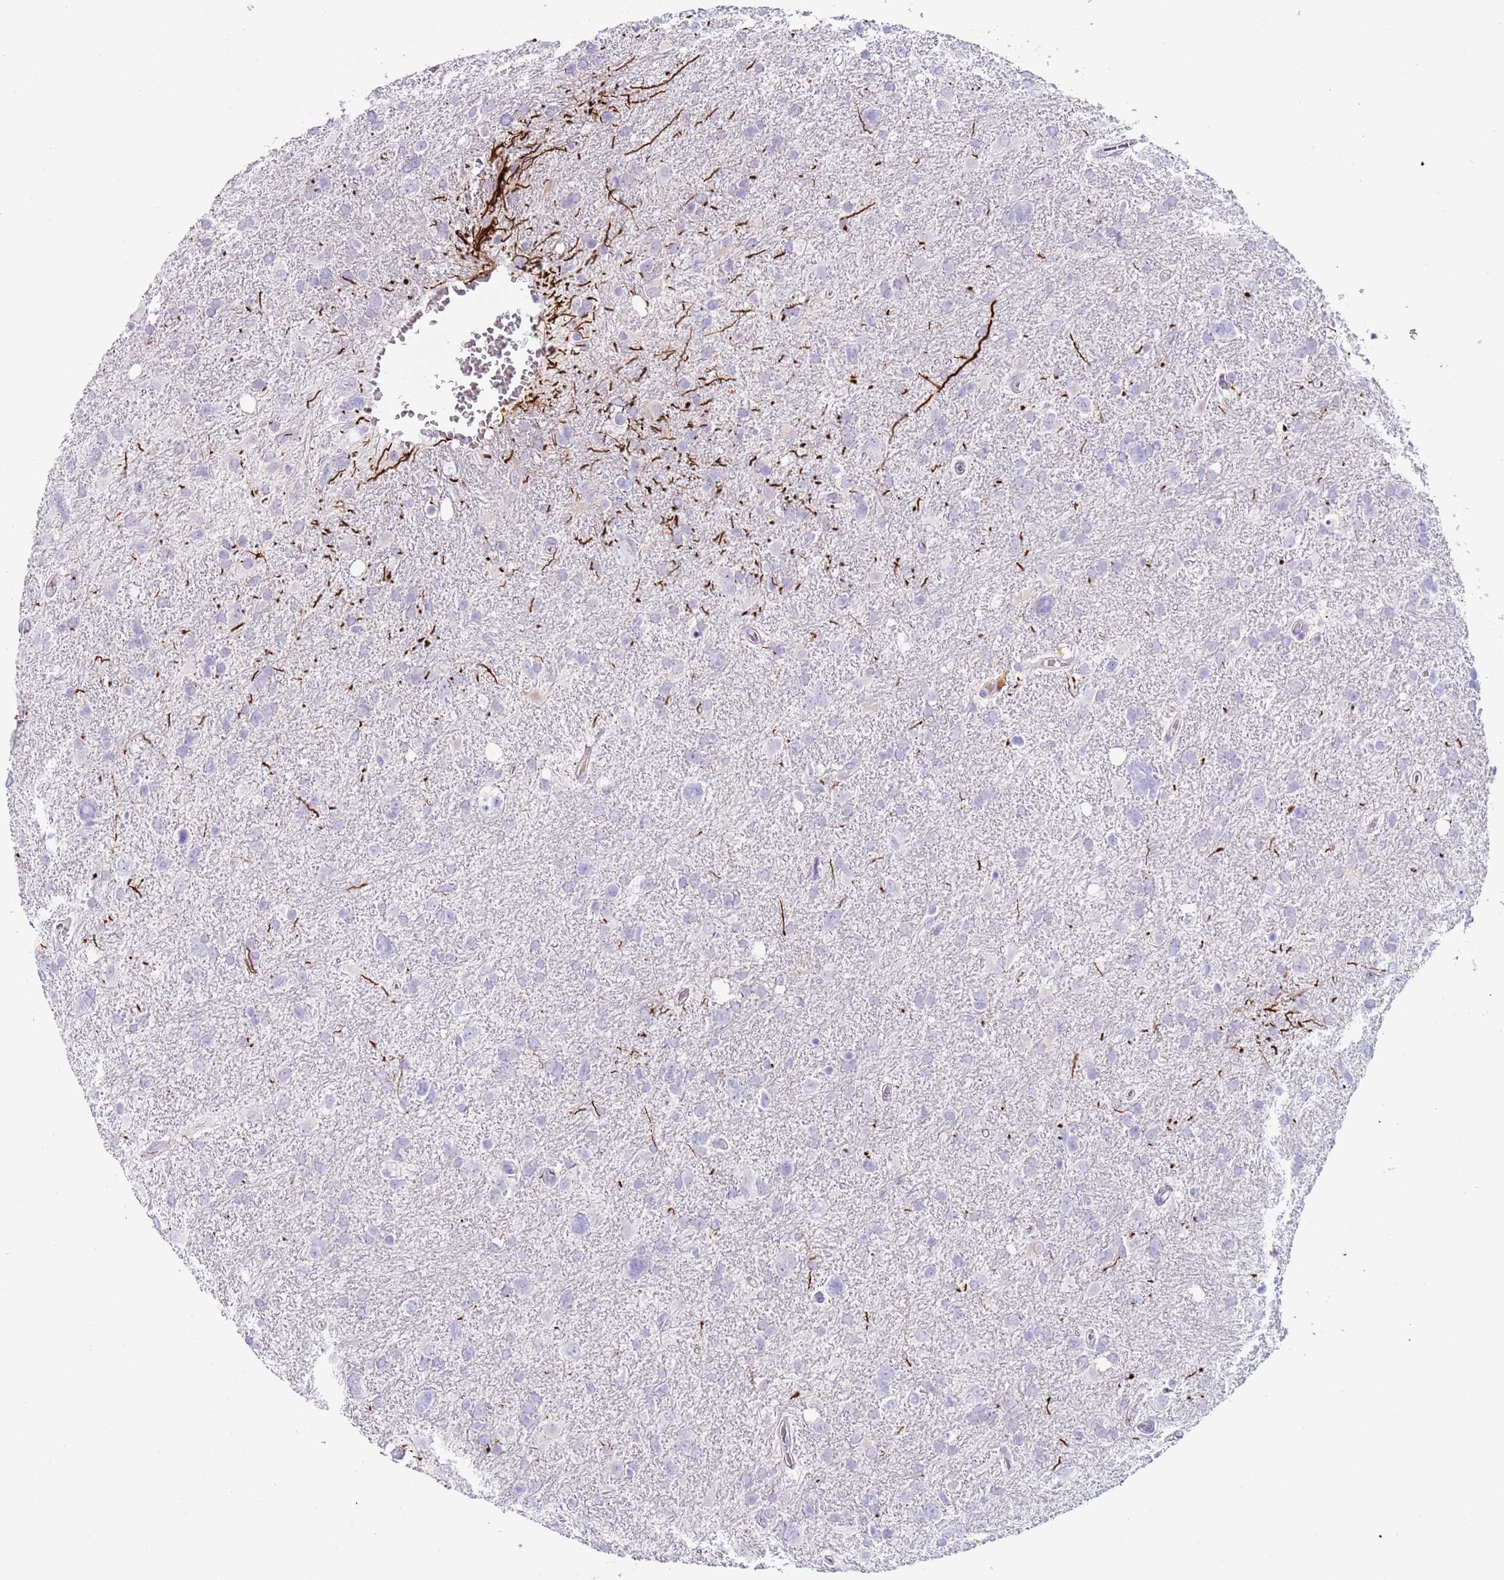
{"staining": {"intensity": "negative", "quantity": "none", "location": "none"}, "tissue": "glioma", "cell_type": "Tumor cells", "image_type": "cancer", "snomed": [{"axis": "morphology", "description": "Glioma, malignant, High grade"}, {"axis": "topography", "description": "Brain"}], "caption": "Protein analysis of glioma shows no significant expression in tumor cells. (DAB immunohistochemistry (IHC), high magnification).", "gene": "LRRN3", "patient": {"sex": "male", "age": 61}}